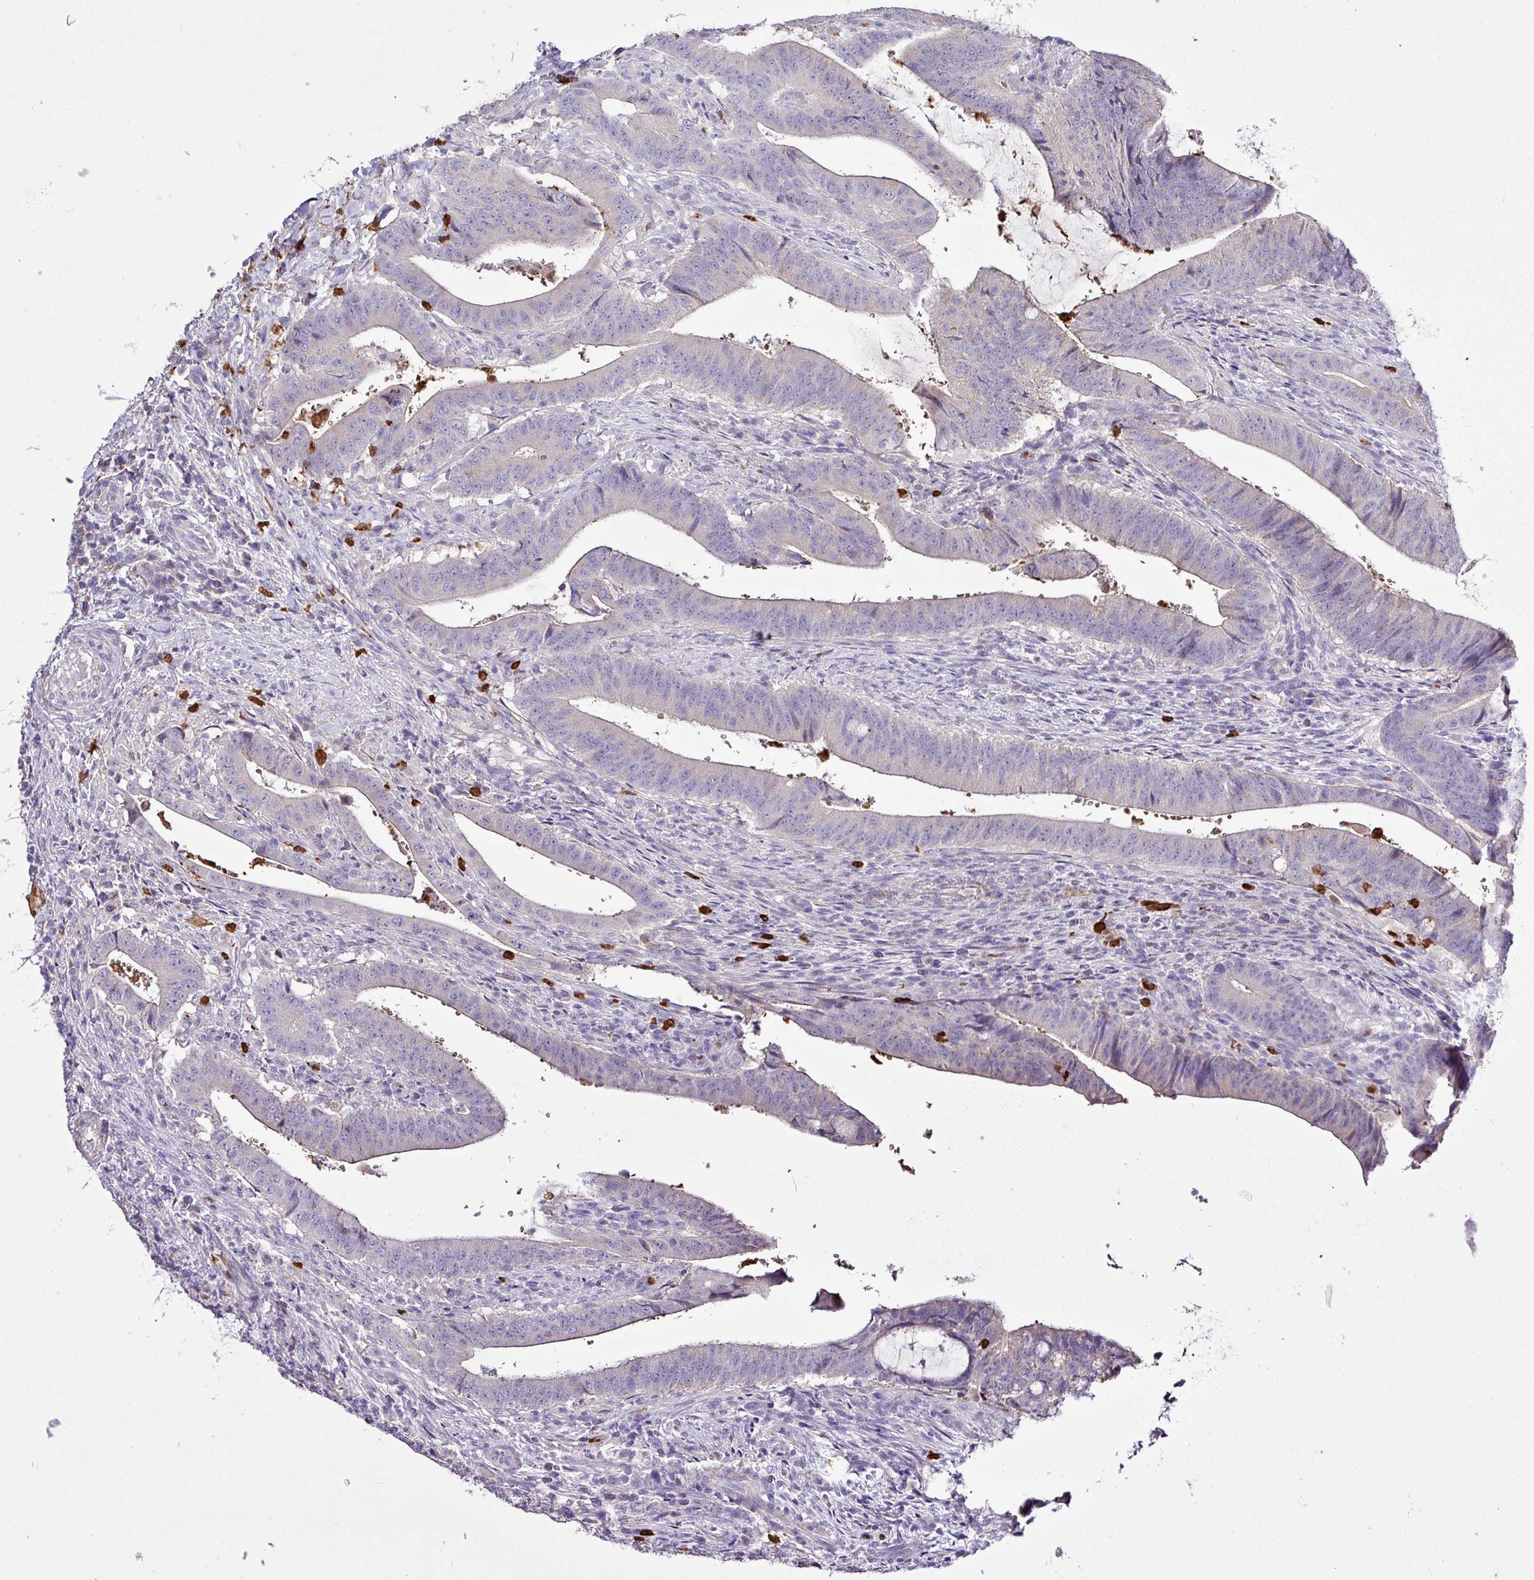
{"staining": {"intensity": "weak", "quantity": "<25%", "location": "cytoplasmic/membranous"}, "tissue": "colorectal cancer", "cell_type": "Tumor cells", "image_type": "cancer", "snomed": [{"axis": "morphology", "description": "Adenocarcinoma, NOS"}, {"axis": "topography", "description": "Colon"}], "caption": "A photomicrograph of human colorectal cancer (adenocarcinoma) is negative for staining in tumor cells. (DAB immunohistochemistry, high magnification).", "gene": "MGAT4B", "patient": {"sex": "female", "age": 43}}